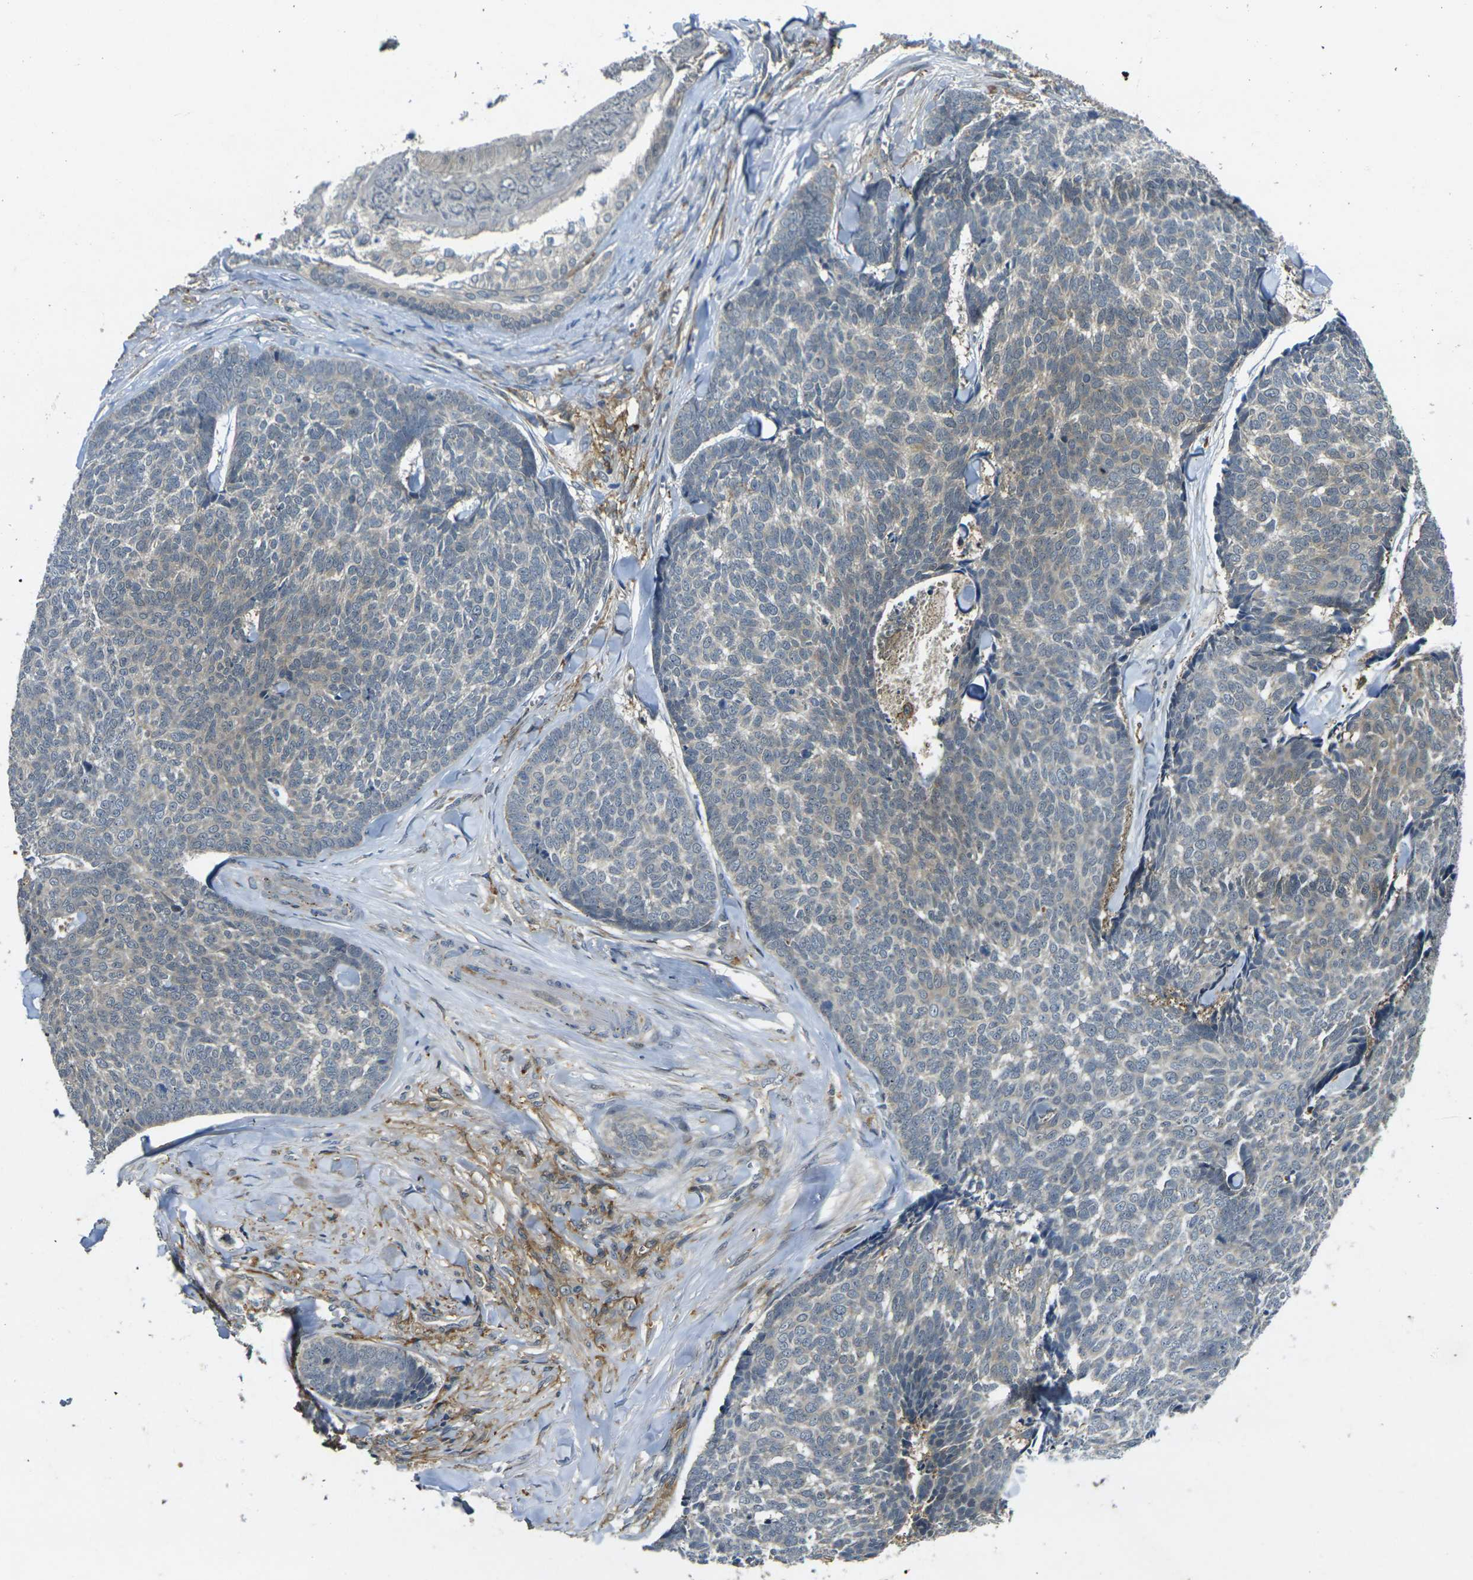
{"staining": {"intensity": "weak", "quantity": "25%-75%", "location": "cytoplasmic/membranous"}, "tissue": "skin cancer", "cell_type": "Tumor cells", "image_type": "cancer", "snomed": [{"axis": "morphology", "description": "Basal cell carcinoma"}, {"axis": "topography", "description": "Skin"}], "caption": "A photomicrograph showing weak cytoplasmic/membranous expression in about 25%-75% of tumor cells in skin cancer, as visualized by brown immunohistochemical staining.", "gene": "PIGL", "patient": {"sex": "male", "age": 84}}